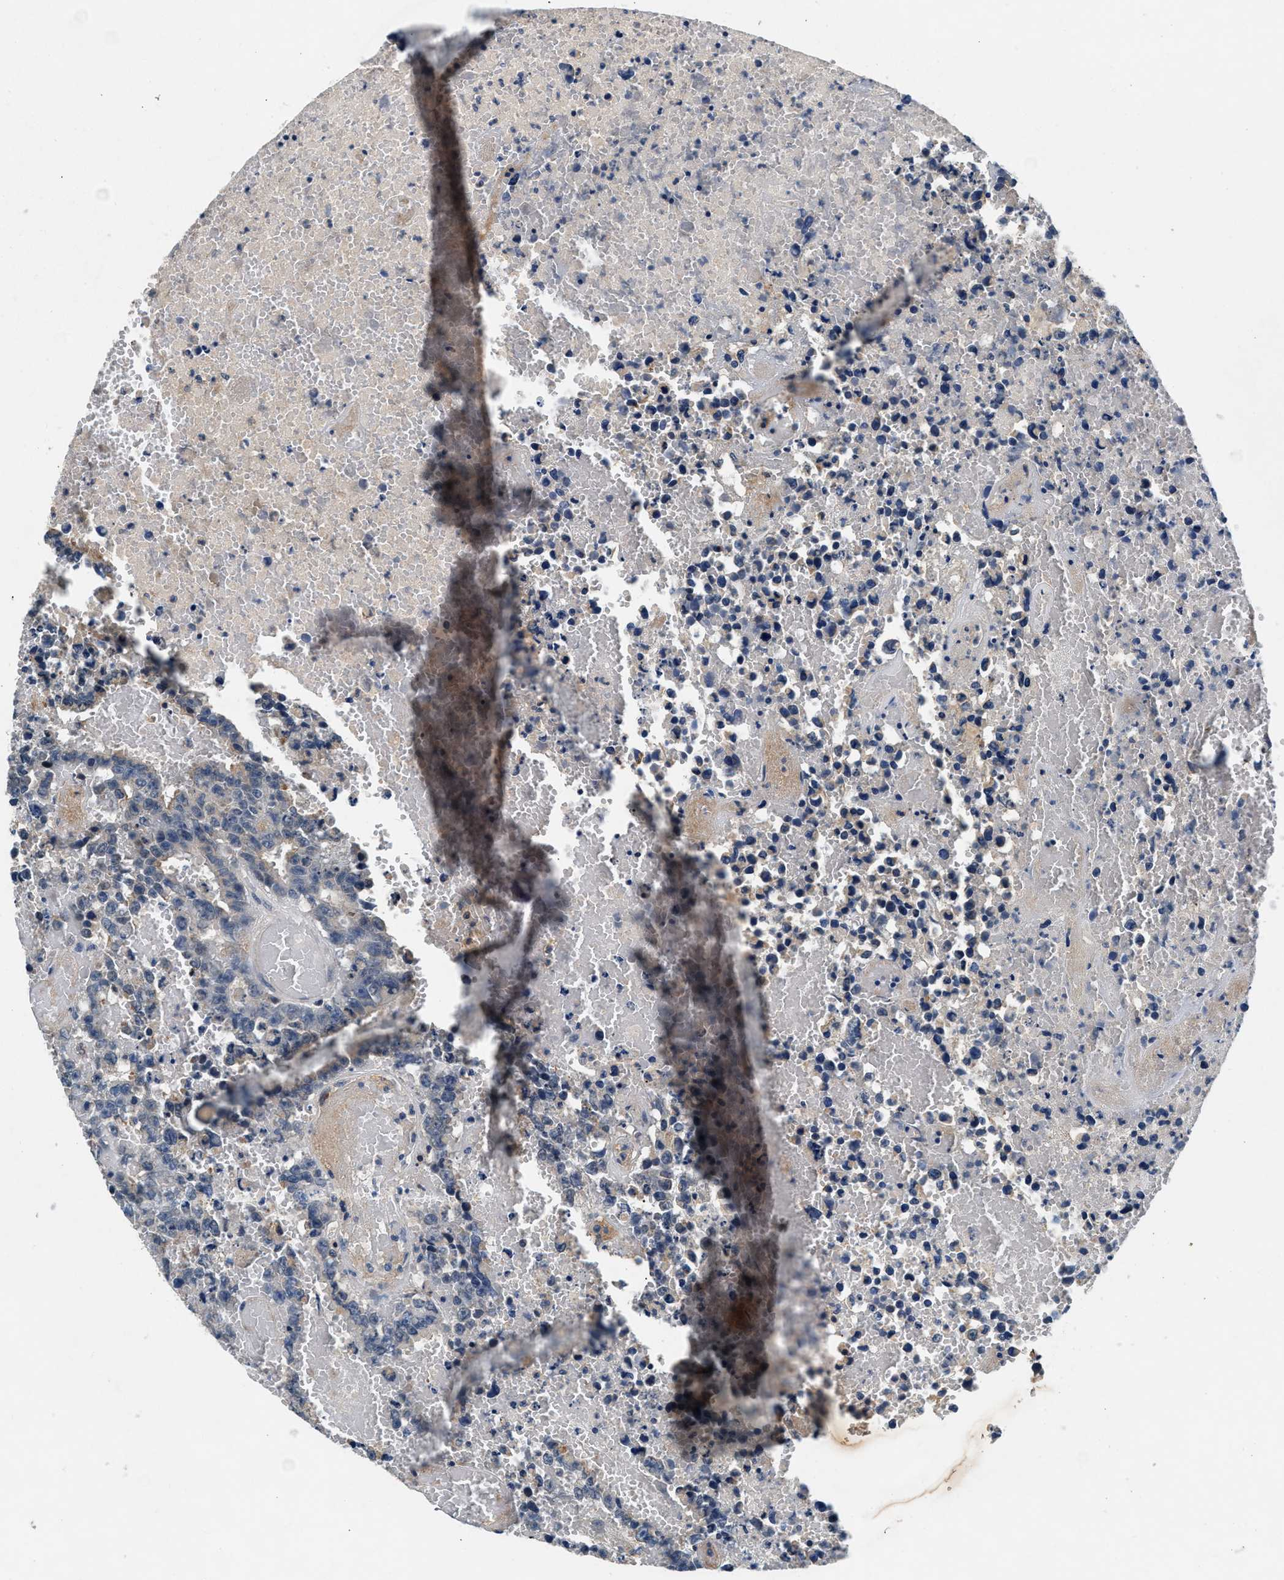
{"staining": {"intensity": "weak", "quantity": "25%-75%", "location": "cytoplasmic/membranous"}, "tissue": "testis cancer", "cell_type": "Tumor cells", "image_type": "cancer", "snomed": [{"axis": "morphology", "description": "Carcinoma, Embryonal, NOS"}, {"axis": "topography", "description": "Testis"}], "caption": "Embryonal carcinoma (testis) was stained to show a protein in brown. There is low levels of weak cytoplasmic/membranous staining in approximately 25%-75% of tumor cells. (IHC, brightfield microscopy, high magnification).", "gene": "DENND6B", "patient": {"sex": "male", "age": 25}}